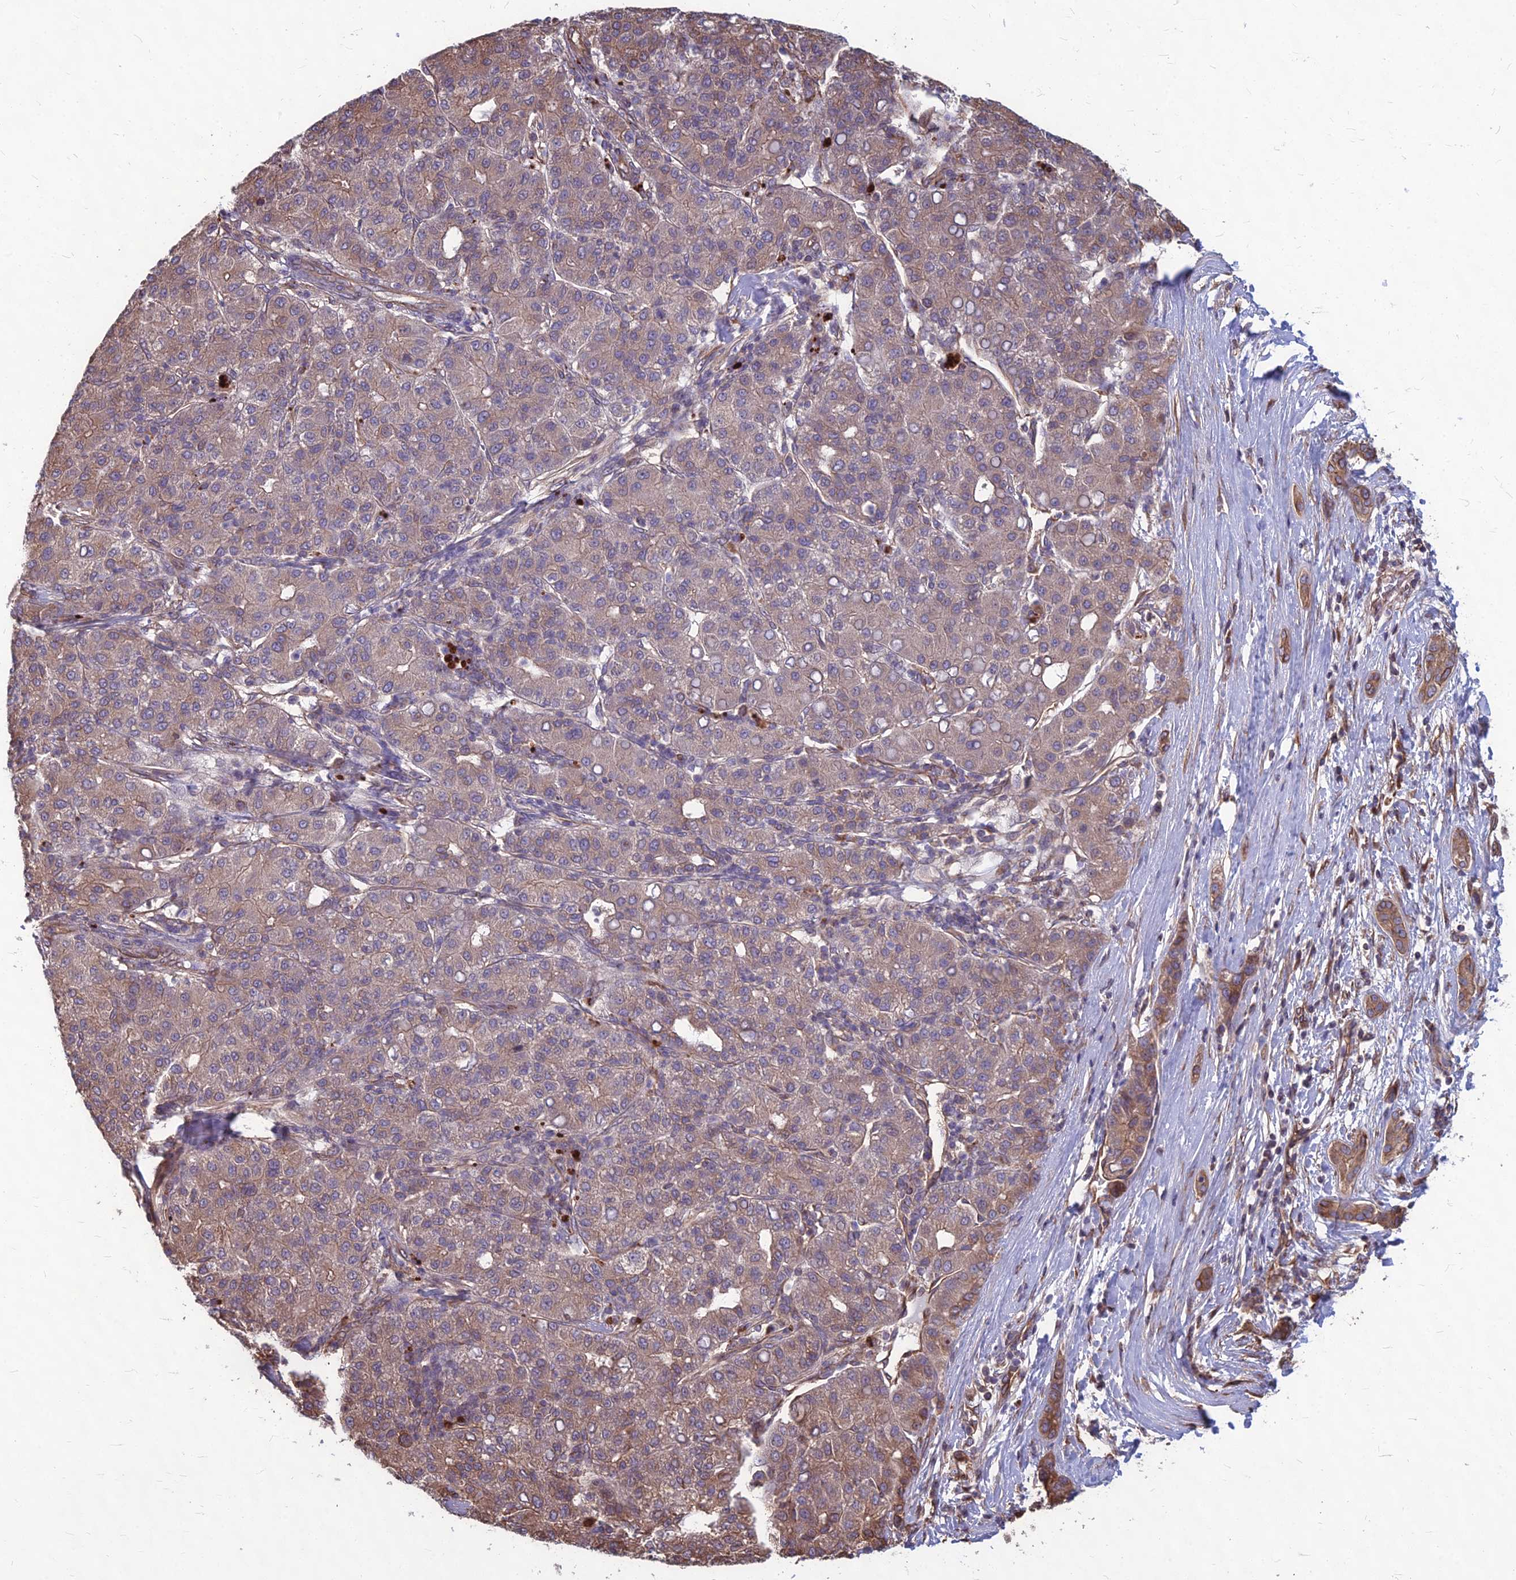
{"staining": {"intensity": "moderate", "quantity": "25%-75%", "location": "cytoplasmic/membranous"}, "tissue": "liver cancer", "cell_type": "Tumor cells", "image_type": "cancer", "snomed": [{"axis": "morphology", "description": "Carcinoma, Hepatocellular, NOS"}, {"axis": "topography", "description": "Liver"}], "caption": "Approximately 25%-75% of tumor cells in human hepatocellular carcinoma (liver) exhibit moderate cytoplasmic/membranous protein expression as visualized by brown immunohistochemical staining.", "gene": "LSM6", "patient": {"sex": "male", "age": 65}}